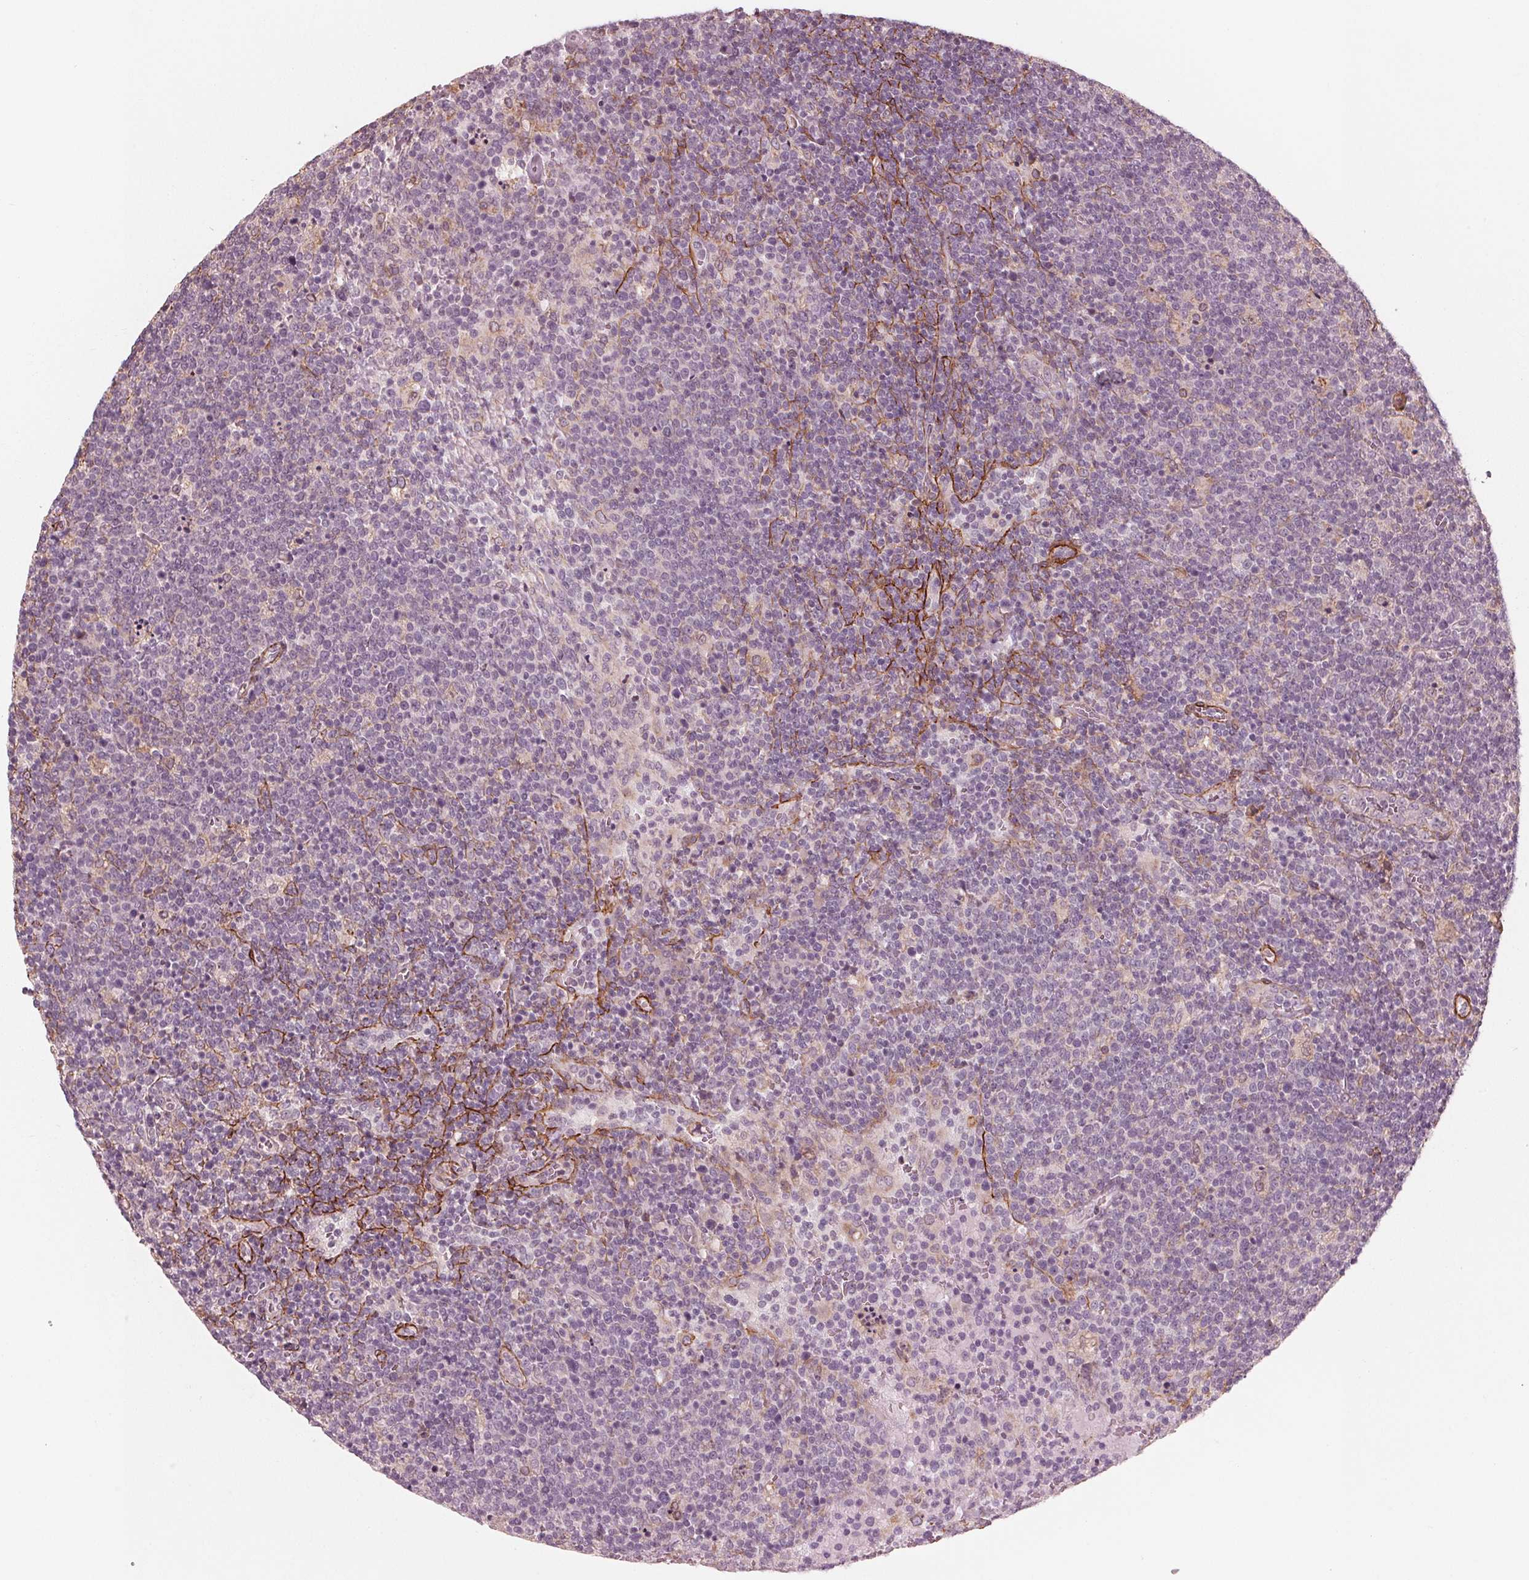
{"staining": {"intensity": "negative", "quantity": "none", "location": "none"}, "tissue": "lymphoma", "cell_type": "Tumor cells", "image_type": "cancer", "snomed": [{"axis": "morphology", "description": "Malignant lymphoma, non-Hodgkin's type, High grade"}, {"axis": "topography", "description": "Lymph node"}], "caption": "This micrograph is of malignant lymphoma, non-Hodgkin's type (high-grade) stained with immunohistochemistry (IHC) to label a protein in brown with the nuclei are counter-stained blue. There is no positivity in tumor cells.", "gene": "MIER3", "patient": {"sex": "male", "age": 61}}